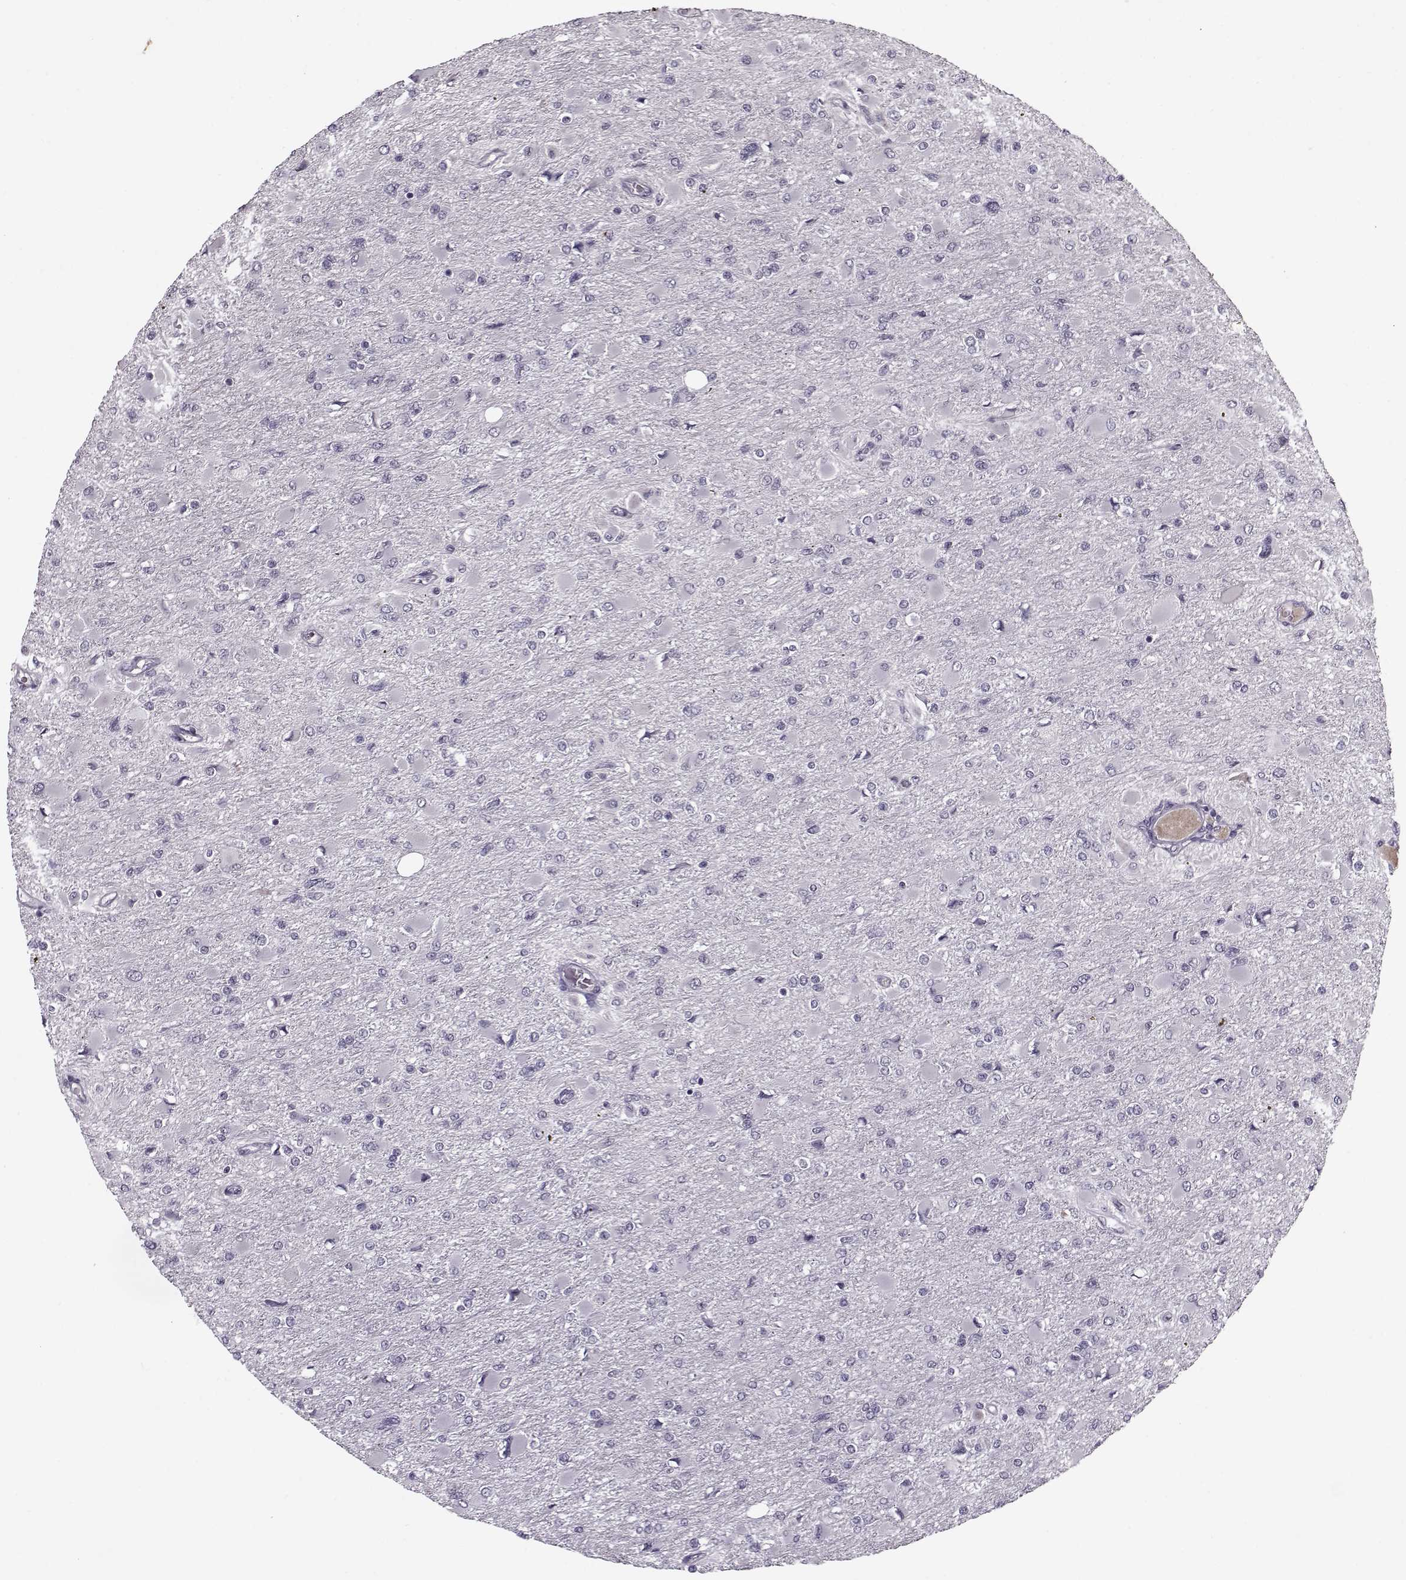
{"staining": {"intensity": "negative", "quantity": "none", "location": "none"}, "tissue": "glioma", "cell_type": "Tumor cells", "image_type": "cancer", "snomed": [{"axis": "morphology", "description": "Glioma, malignant, High grade"}, {"axis": "topography", "description": "Cerebral cortex"}], "caption": "Tumor cells show no significant protein positivity in malignant high-grade glioma.", "gene": "KRT9", "patient": {"sex": "female", "age": 36}}